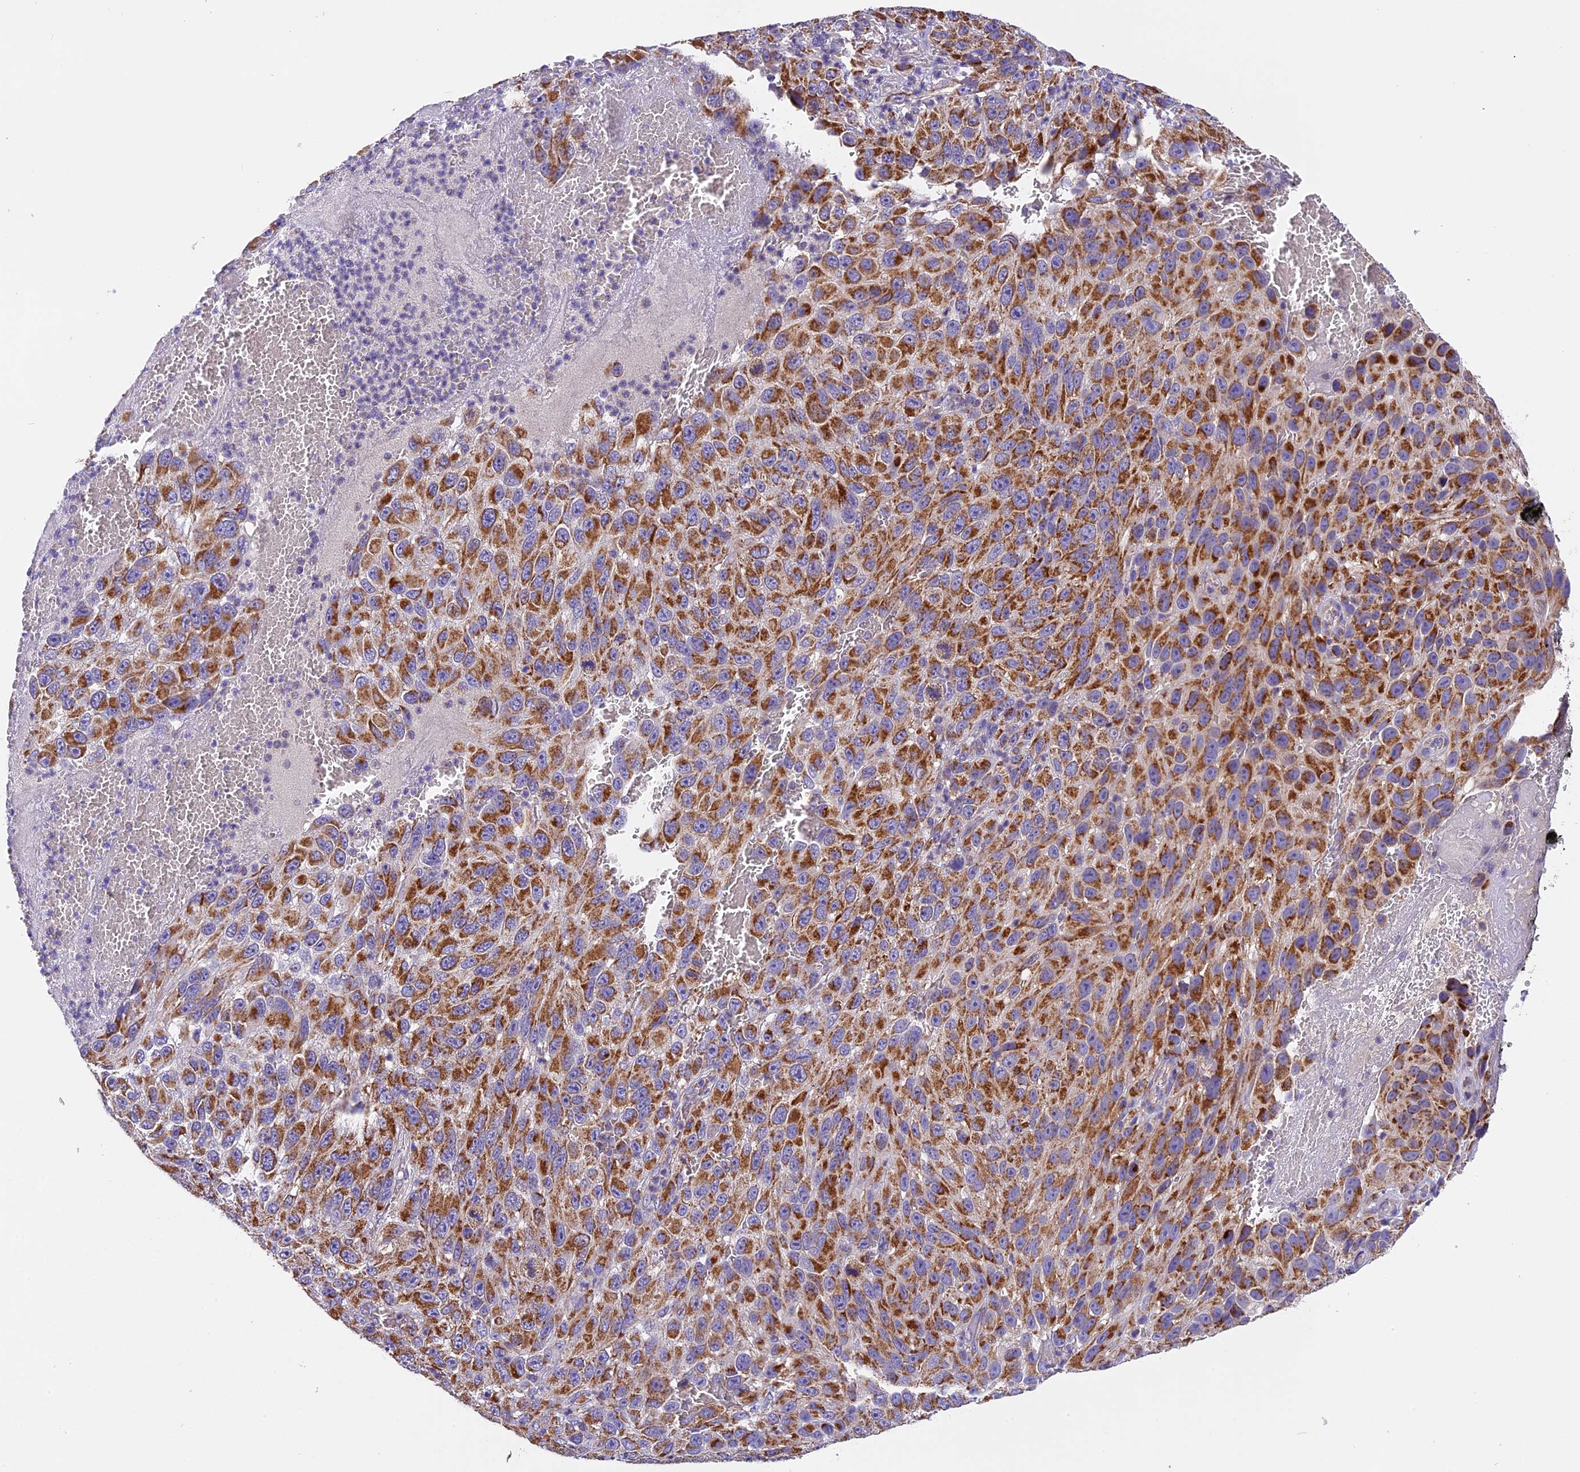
{"staining": {"intensity": "moderate", "quantity": ">75%", "location": "cytoplasmic/membranous"}, "tissue": "melanoma", "cell_type": "Tumor cells", "image_type": "cancer", "snomed": [{"axis": "morphology", "description": "Normal tissue, NOS"}, {"axis": "morphology", "description": "Malignant melanoma, NOS"}, {"axis": "topography", "description": "Skin"}], "caption": "About >75% of tumor cells in malignant melanoma reveal moderate cytoplasmic/membranous protein staining as visualized by brown immunohistochemical staining.", "gene": "MGME1", "patient": {"sex": "female", "age": 96}}